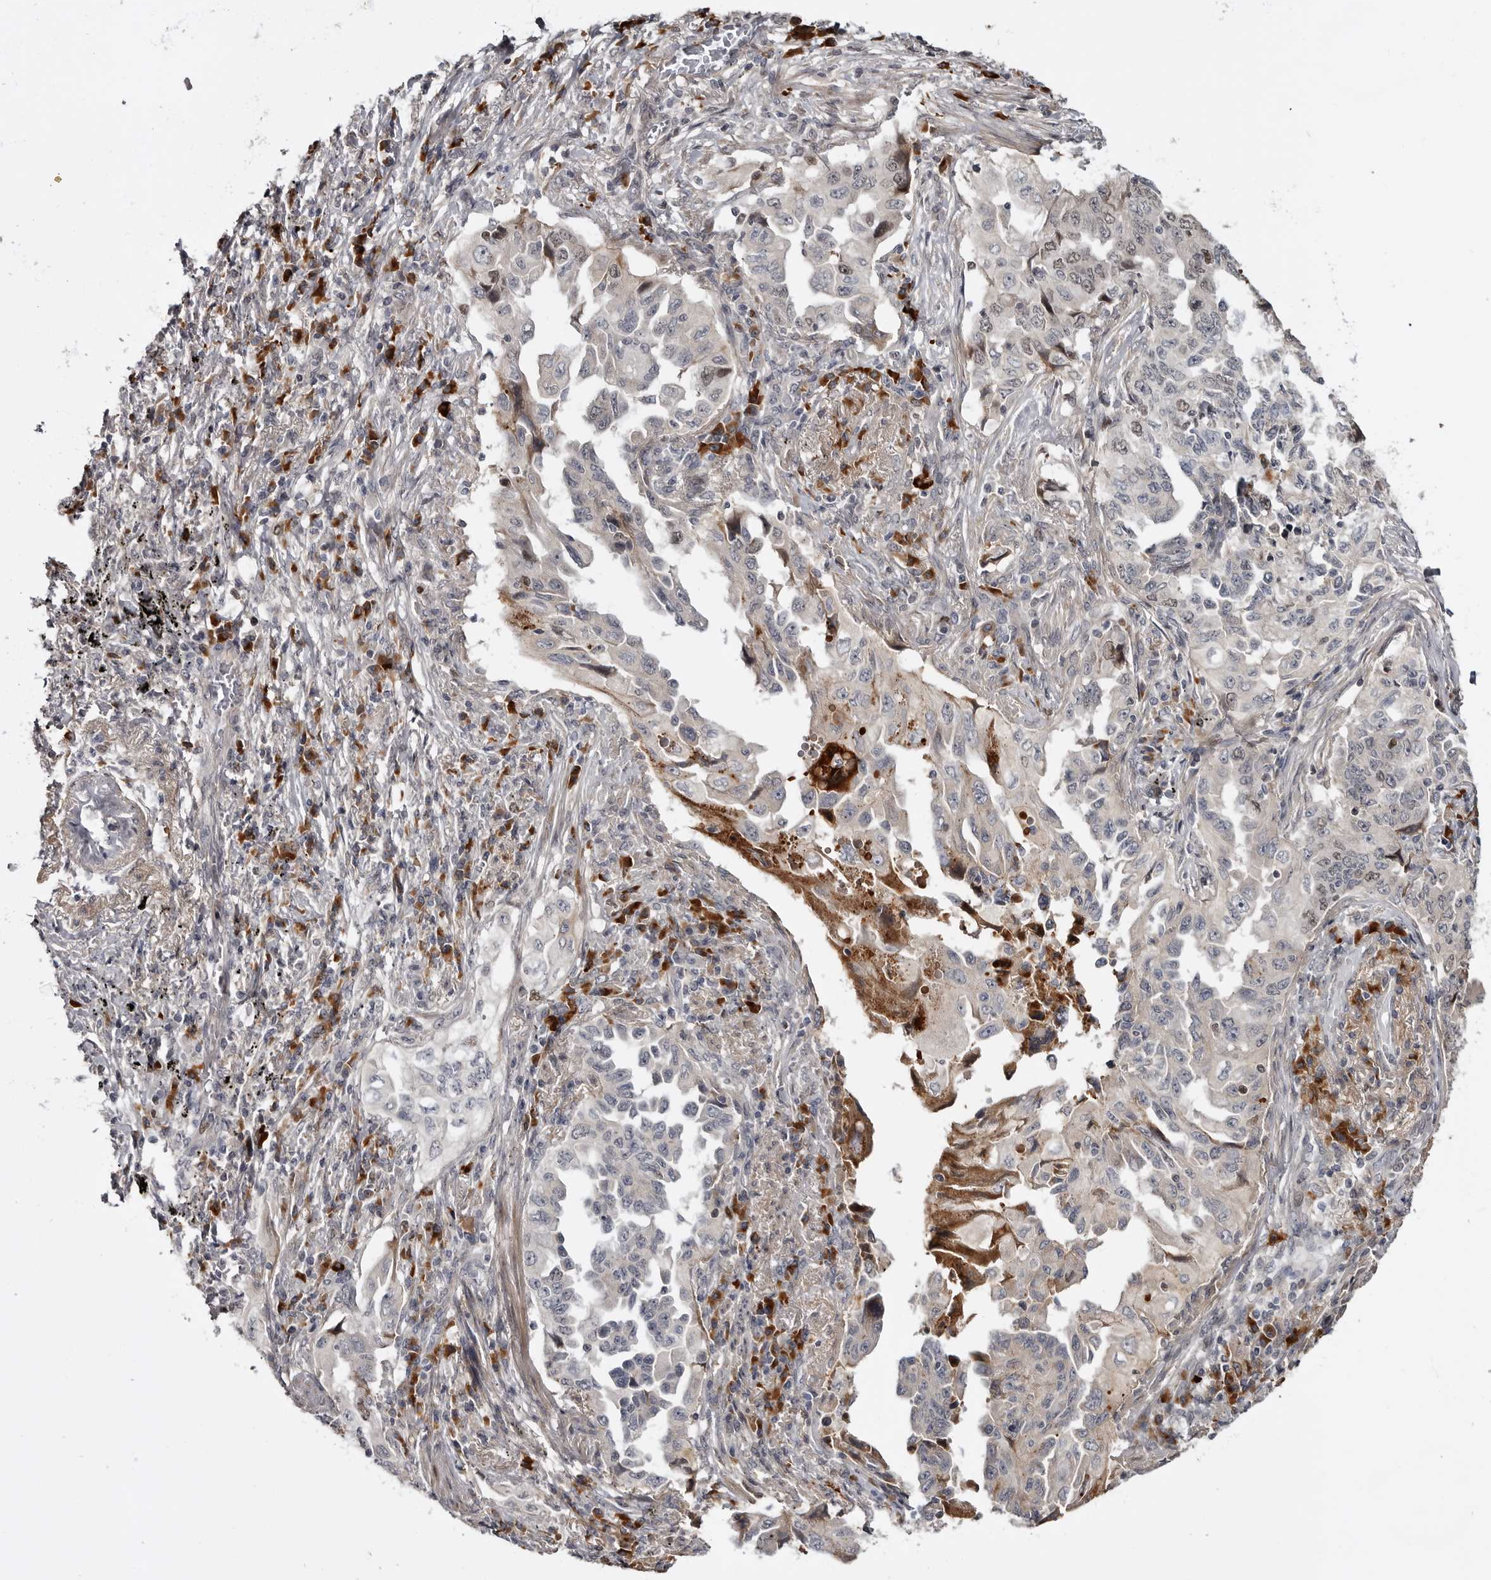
{"staining": {"intensity": "negative", "quantity": "none", "location": "none"}, "tissue": "lung cancer", "cell_type": "Tumor cells", "image_type": "cancer", "snomed": [{"axis": "morphology", "description": "Adenocarcinoma, NOS"}, {"axis": "topography", "description": "Lung"}], "caption": "Lung cancer was stained to show a protein in brown. There is no significant staining in tumor cells. The staining is performed using DAB (3,3'-diaminobenzidine) brown chromogen with nuclei counter-stained in using hematoxylin.", "gene": "ZNF277", "patient": {"sex": "female", "age": 51}}